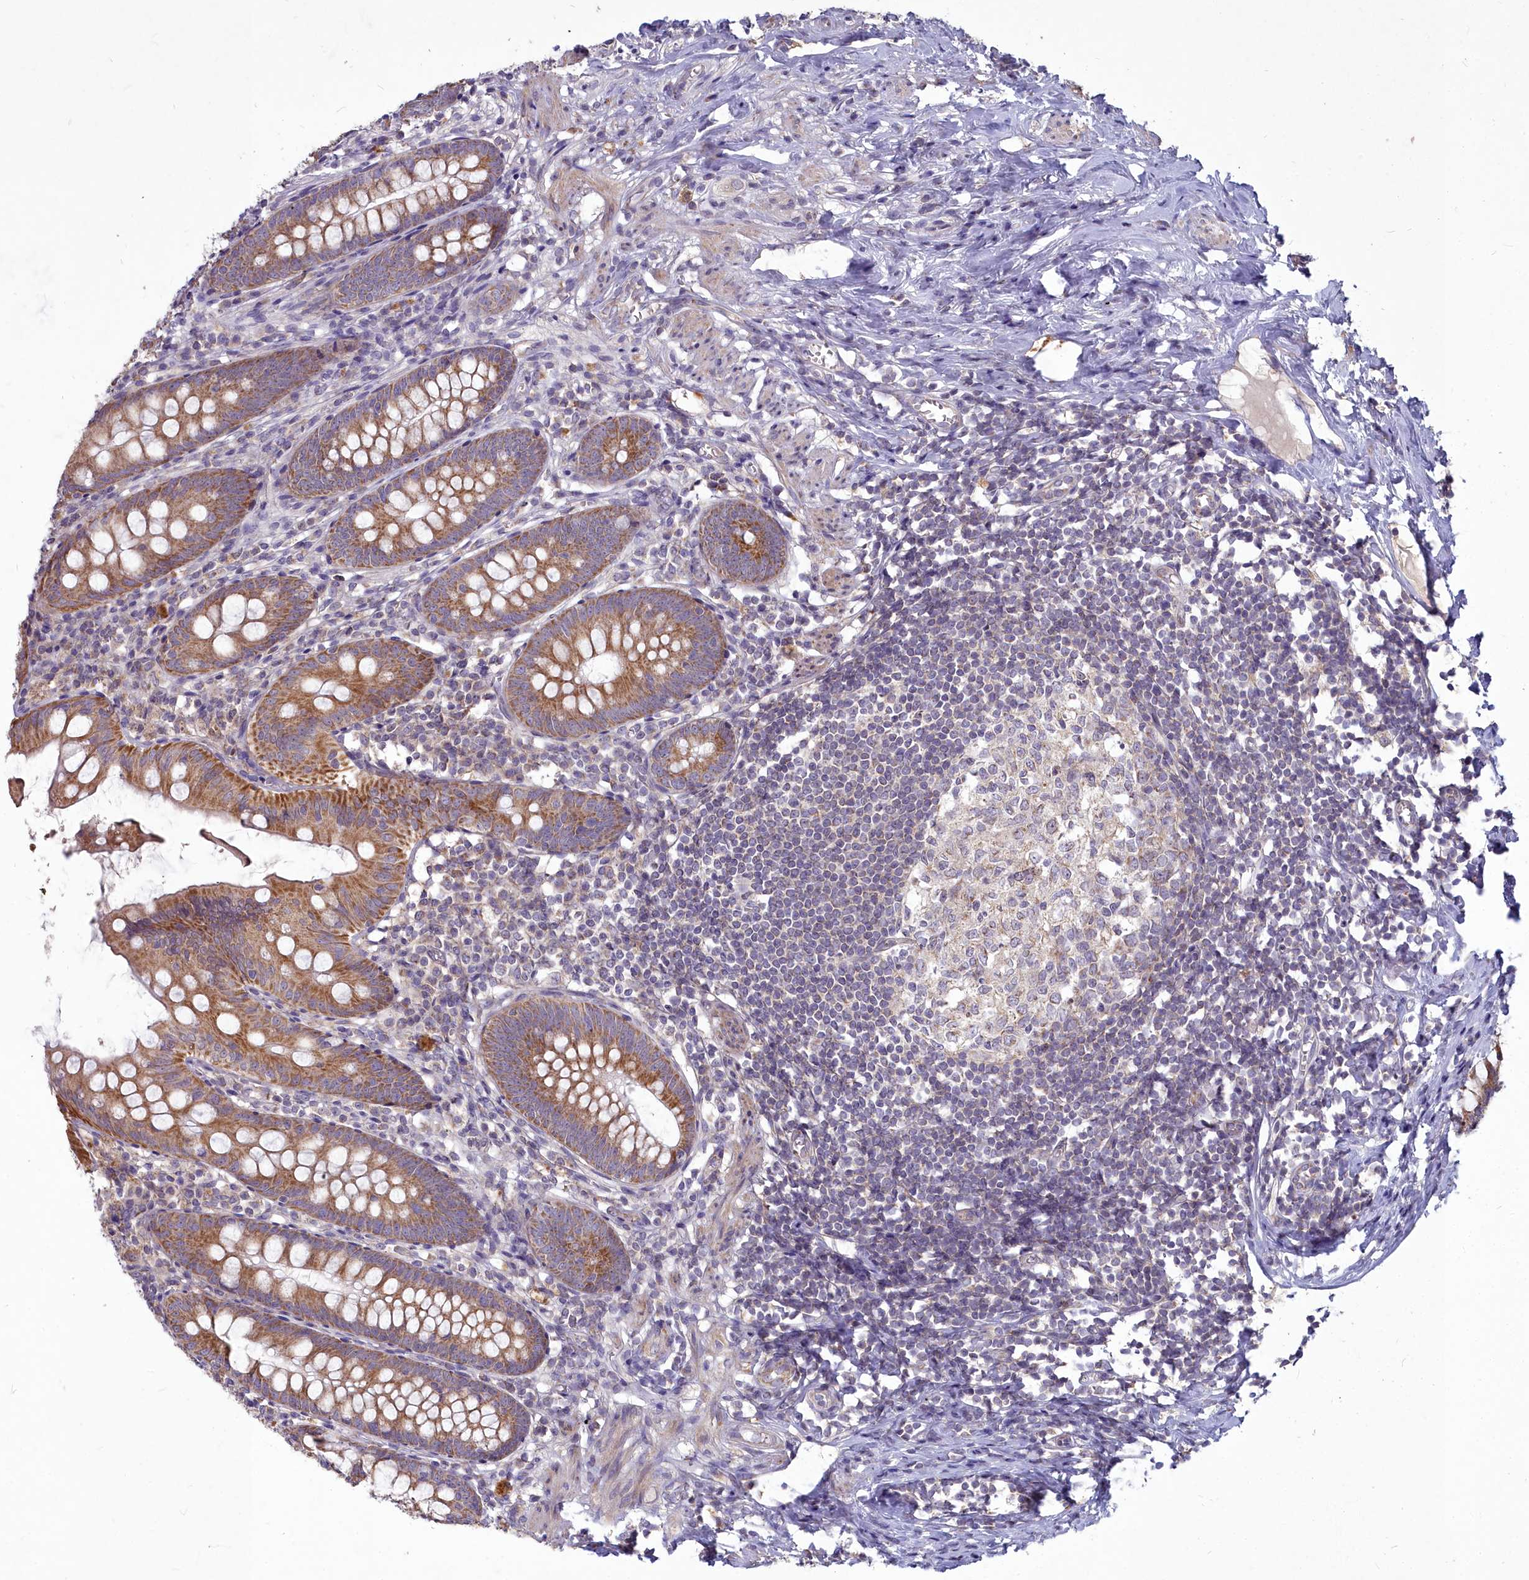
{"staining": {"intensity": "moderate", "quantity": ">75%", "location": "cytoplasmic/membranous"}, "tissue": "appendix", "cell_type": "Glandular cells", "image_type": "normal", "snomed": [{"axis": "morphology", "description": "Normal tissue, NOS"}, {"axis": "topography", "description": "Appendix"}], "caption": "Immunohistochemical staining of benign appendix exhibits medium levels of moderate cytoplasmic/membranous positivity in about >75% of glandular cells. The staining was performed using DAB (3,3'-diaminobenzidine), with brown indicating positive protein expression. Nuclei are stained blue with hematoxylin.", "gene": "MICU2", "patient": {"sex": "female", "age": 51}}